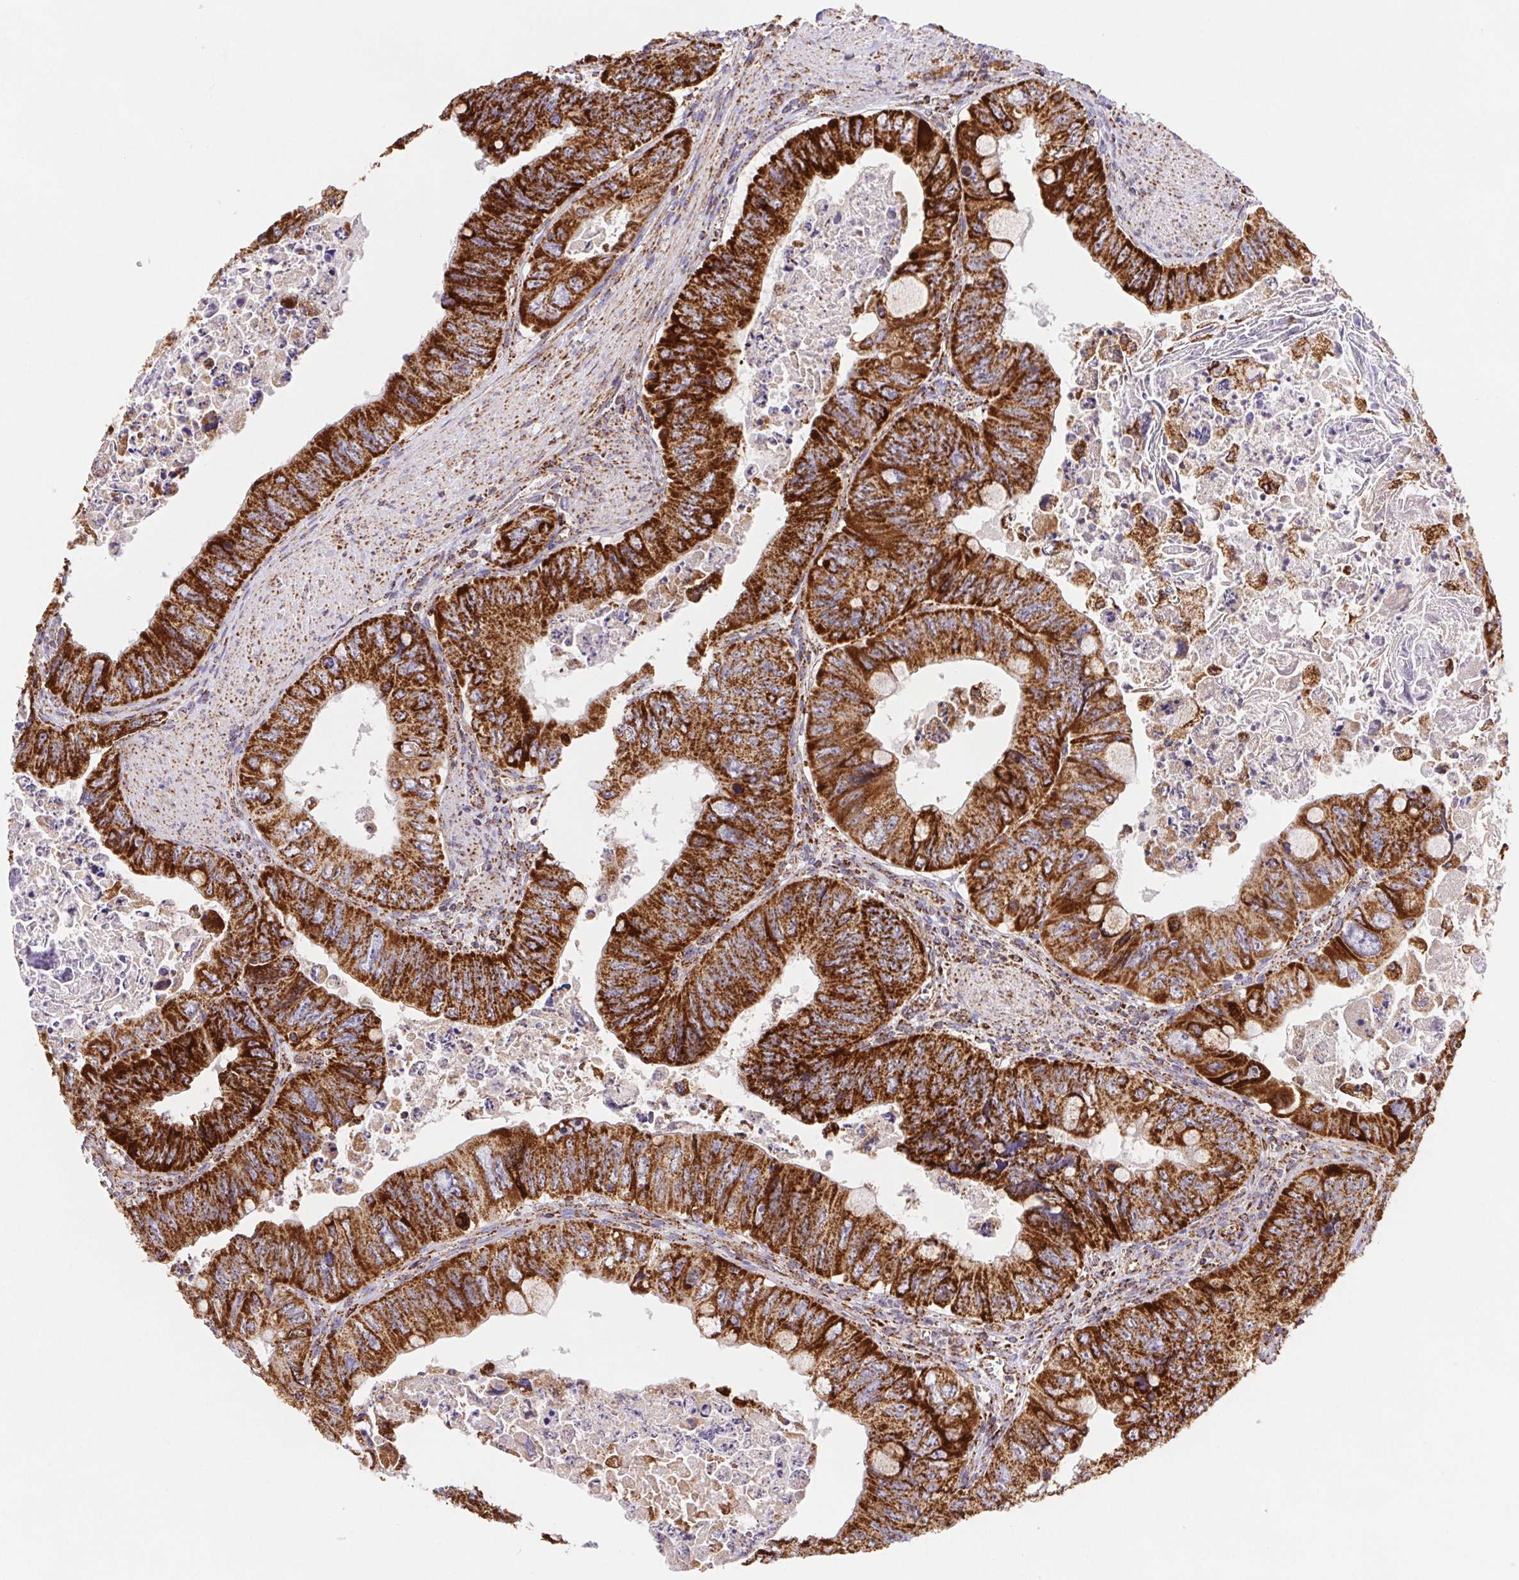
{"staining": {"intensity": "strong", "quantity": ">75%", "location": "cytoplasmic/membranous"}, "tissue": "colorectal cancer", "cell_type": "Tumor cells", "image_type": "cancer", "snomed": [{"axis": "morphology", "description": "Adenocarcinoma, NOS"}, {"axis": "topography", "description": "Colon"}], "caption": "A micrograph of colorectal cancer (adenocarcinoma) stained for a protein displays strong cytoplasmic/membranous brown staining in tumor cells.", "gene": "NIPSNAP2", "patient": {"sex": "female", "age": 84}}